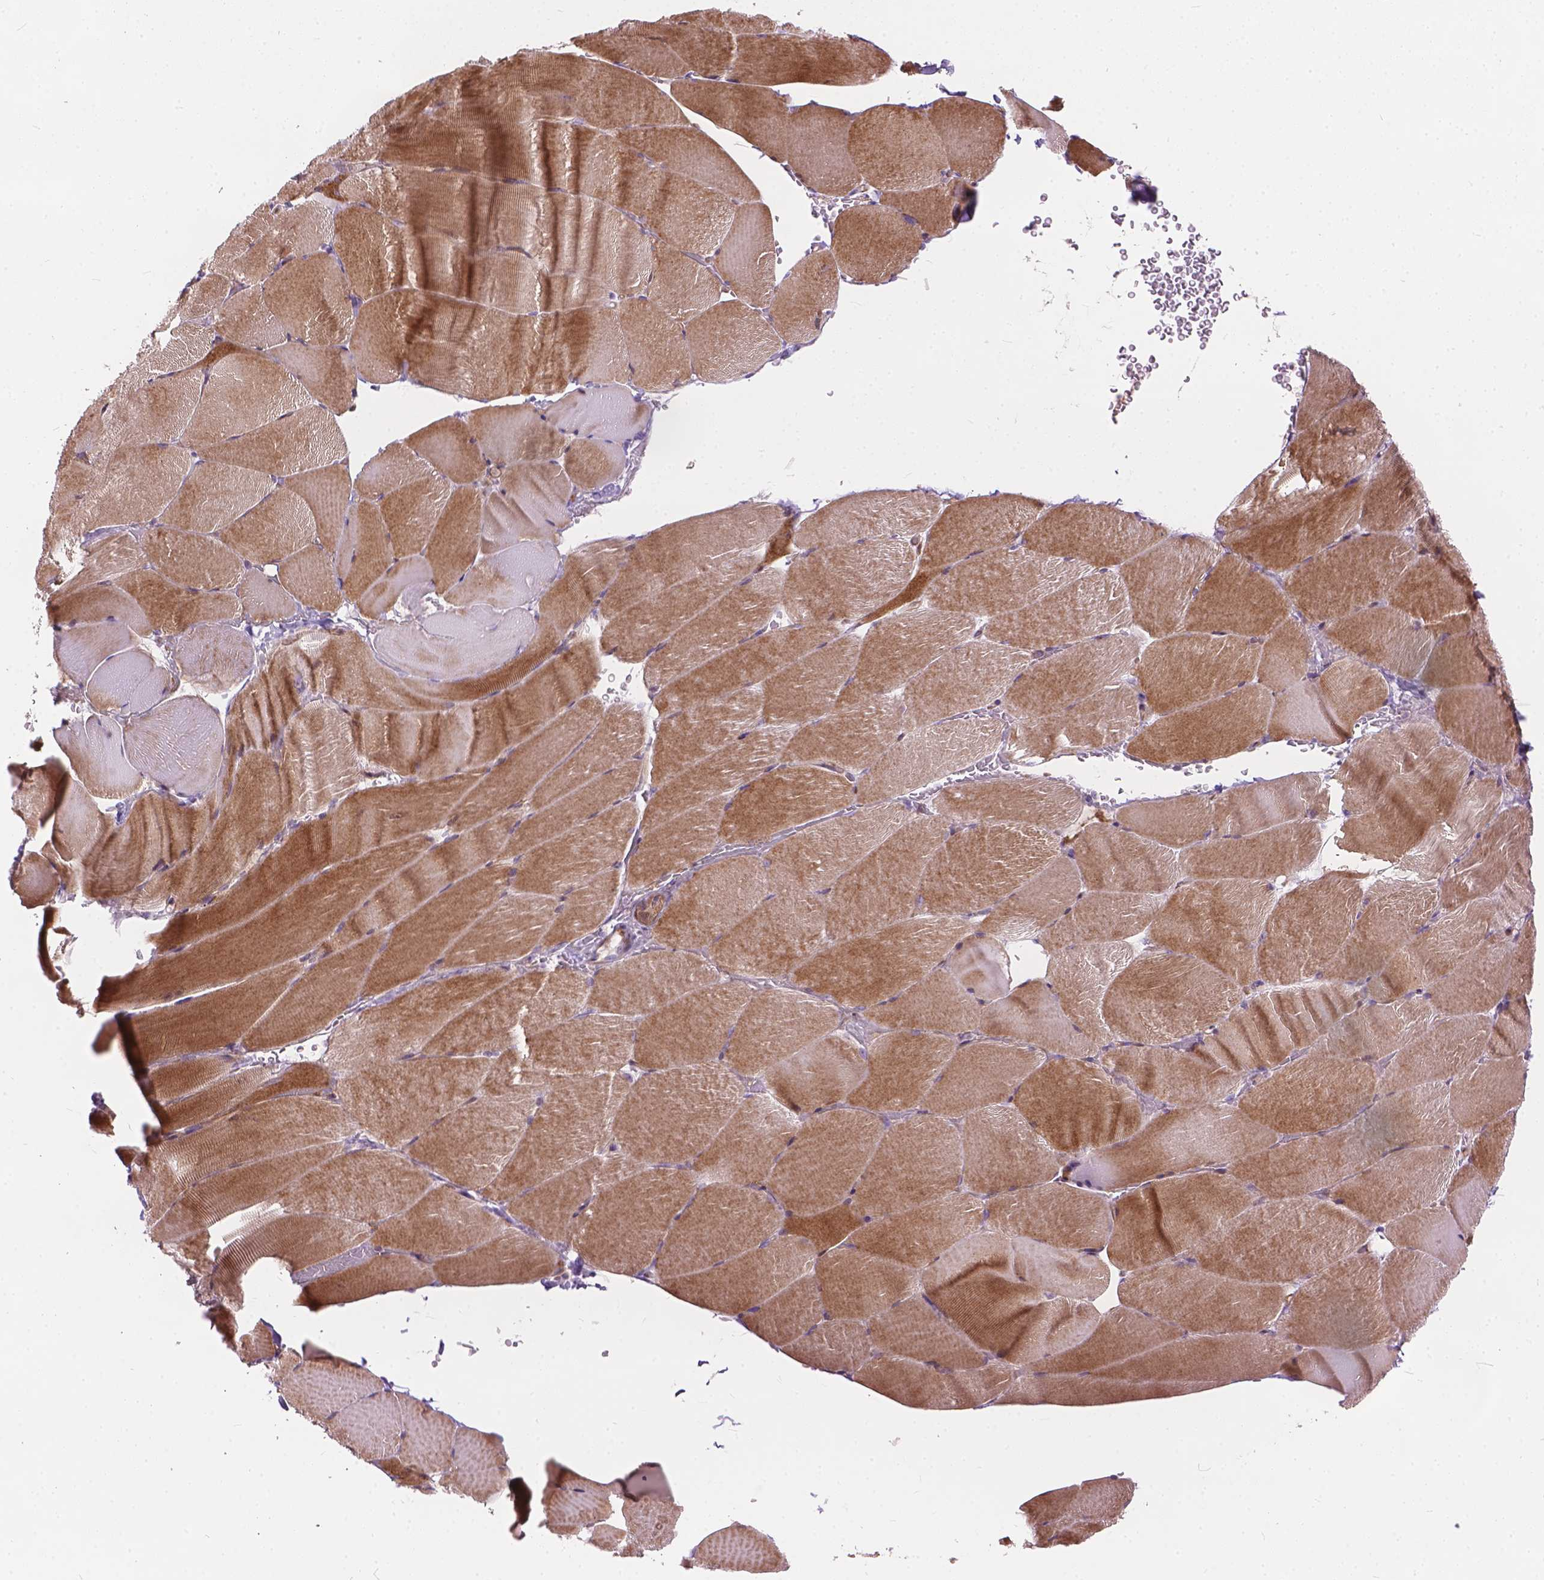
{"staining": {"intensity": "moderate", "quantity": ">75%", "location": "cytoplasmic/membranous"}, "tissue": "skeletal muscle", "cell_type": "Myocytes", "image_type": "normal", "snomed": [{"axis": "morphology", "description": "Normal tissue, NOS"}, {"axis": "topography", "description": "Skeletal muscle"}], "caption": "An image of human skeletal muscle stained for a protein exhibits moderate cytoplasmic/membranous brown staining in myocytes. Nuclei are stained in blue.", "gene": "MORN1", "patient": {"sex": "female", "age": 37}}